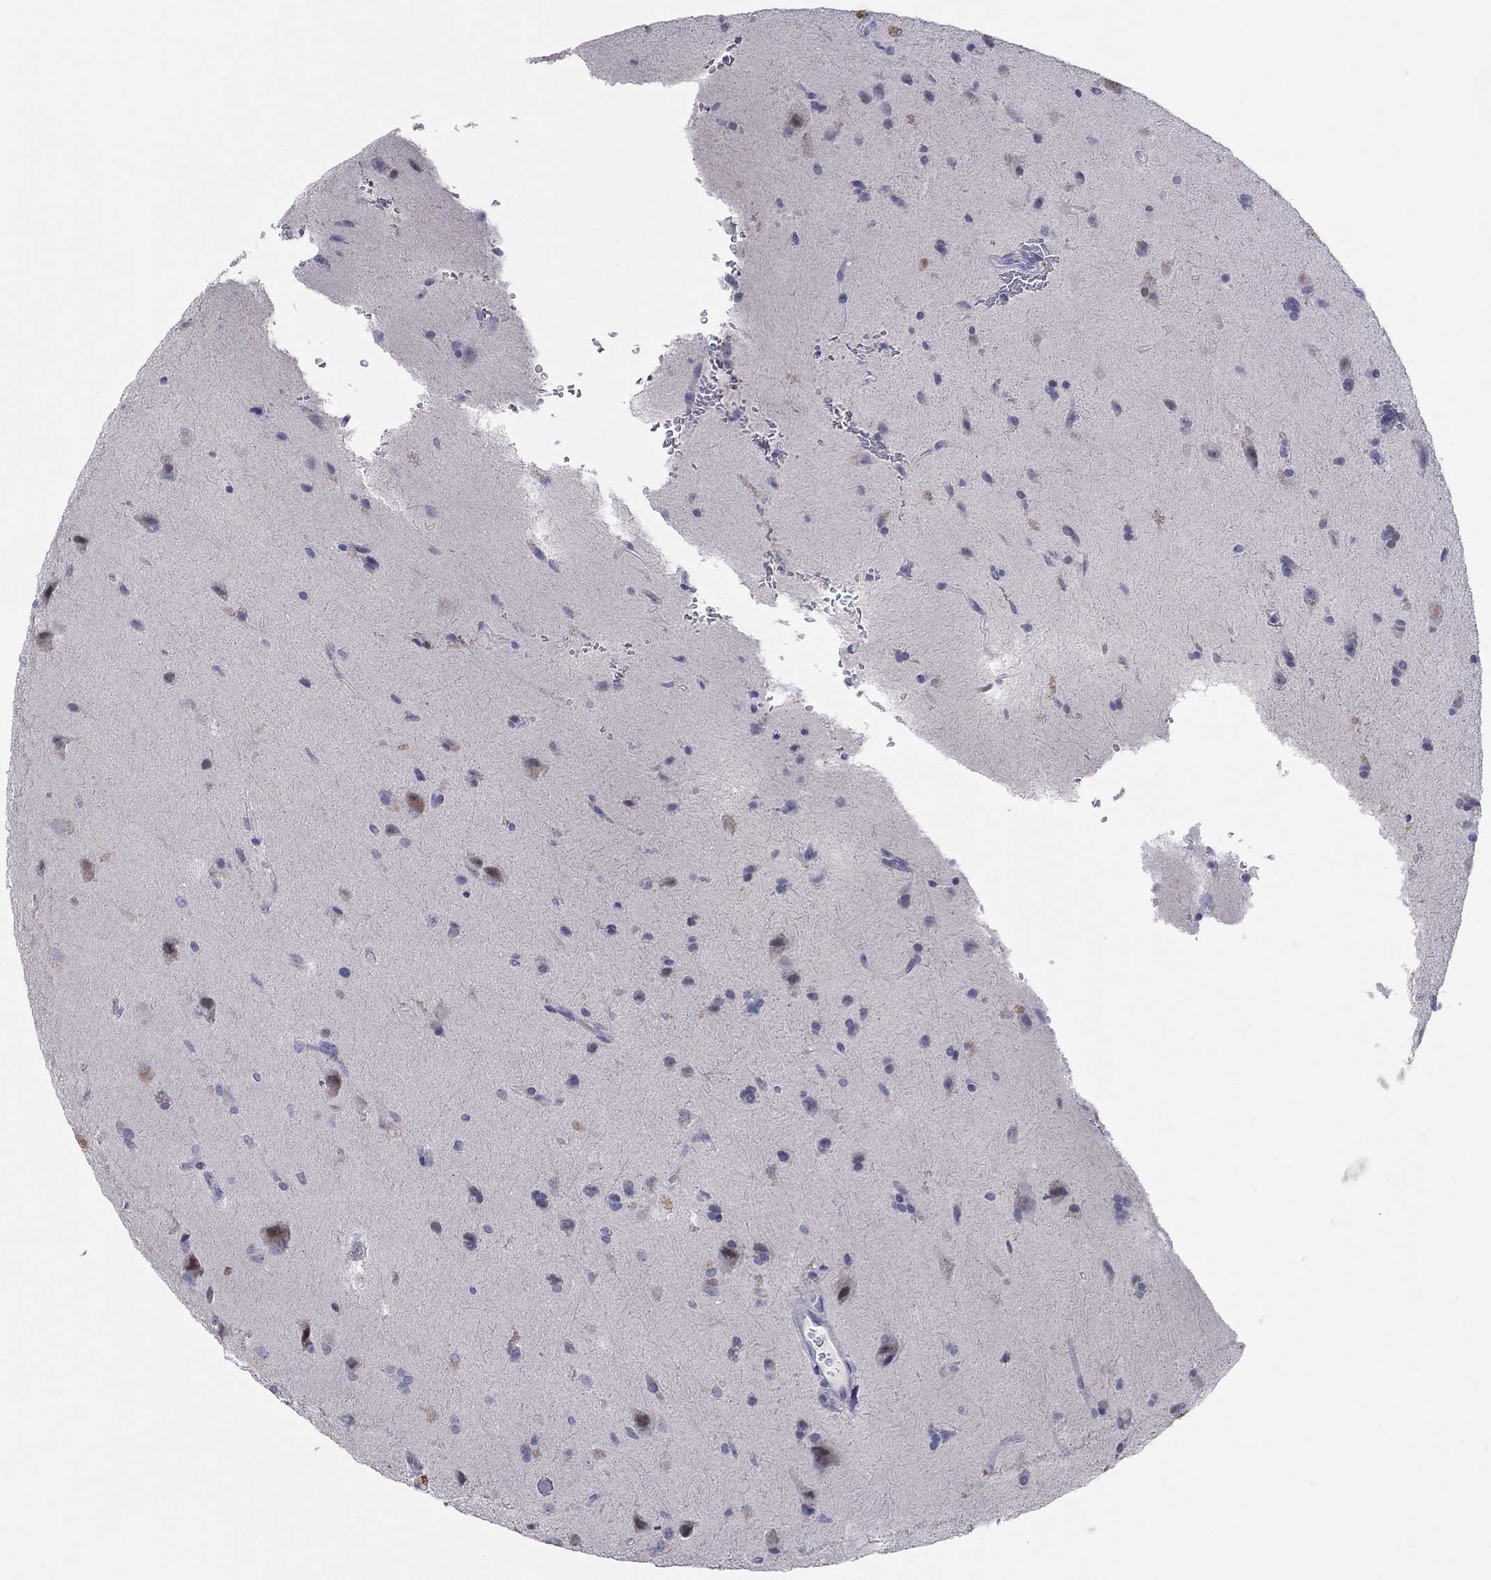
{"staining": {"intensity": "negative", "quantity": "none", "location": "none"}, "tissue": "glioma", "cell_type": "Tumor cells", "image_type": "cancer", "snomed": [{"axis": "morphology", "description": "Glioma, malignant, Low grade"}, {"axis": "topography", "description": "Brain"}], "caption": "The immunohistochemistry histopathology image has no significant staining in tumor cells of glioma tissue.", "gene": "ITGAE", "patient": {"sex": "male", "age": 58}}